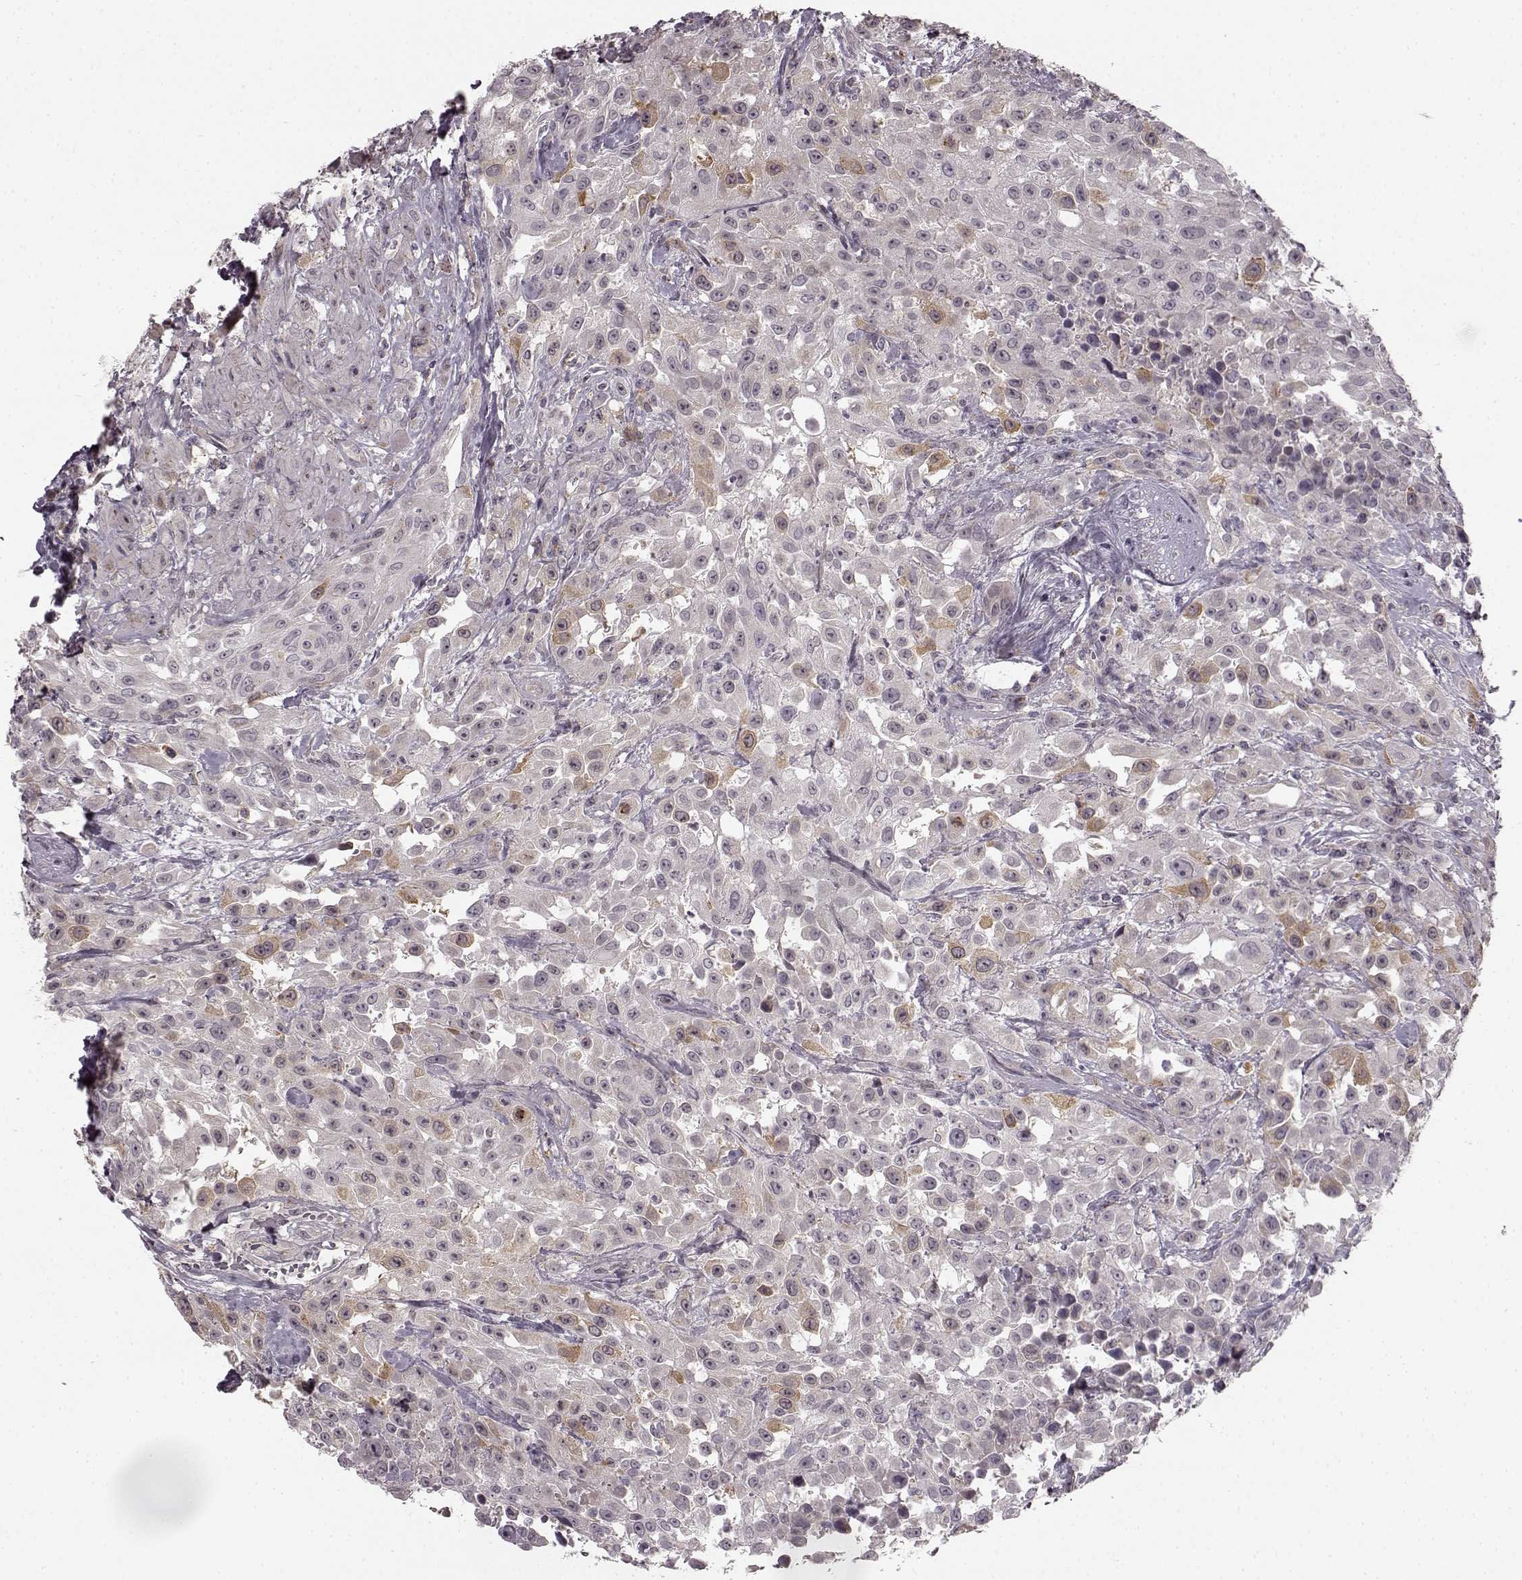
{"staining": {"intensity": "weak", "quantity": "<25%", "location": "cytoplasmic/membranous"}, "tissue": "urothelial cancer", "cell_type": "Tumor cells", "image_type": "cancer", "snomed": [{"axis": "morphology", "description": "Urothelial carcinoma, High grade"}, {"axis": "topography", "description": "Urinary bladder"}], "caption": "A histopathology image of human urothelial cancer is negative for staining in tumor cells.", "gene": "HMMR", "patient": {"sex": "male", "age": 79}}